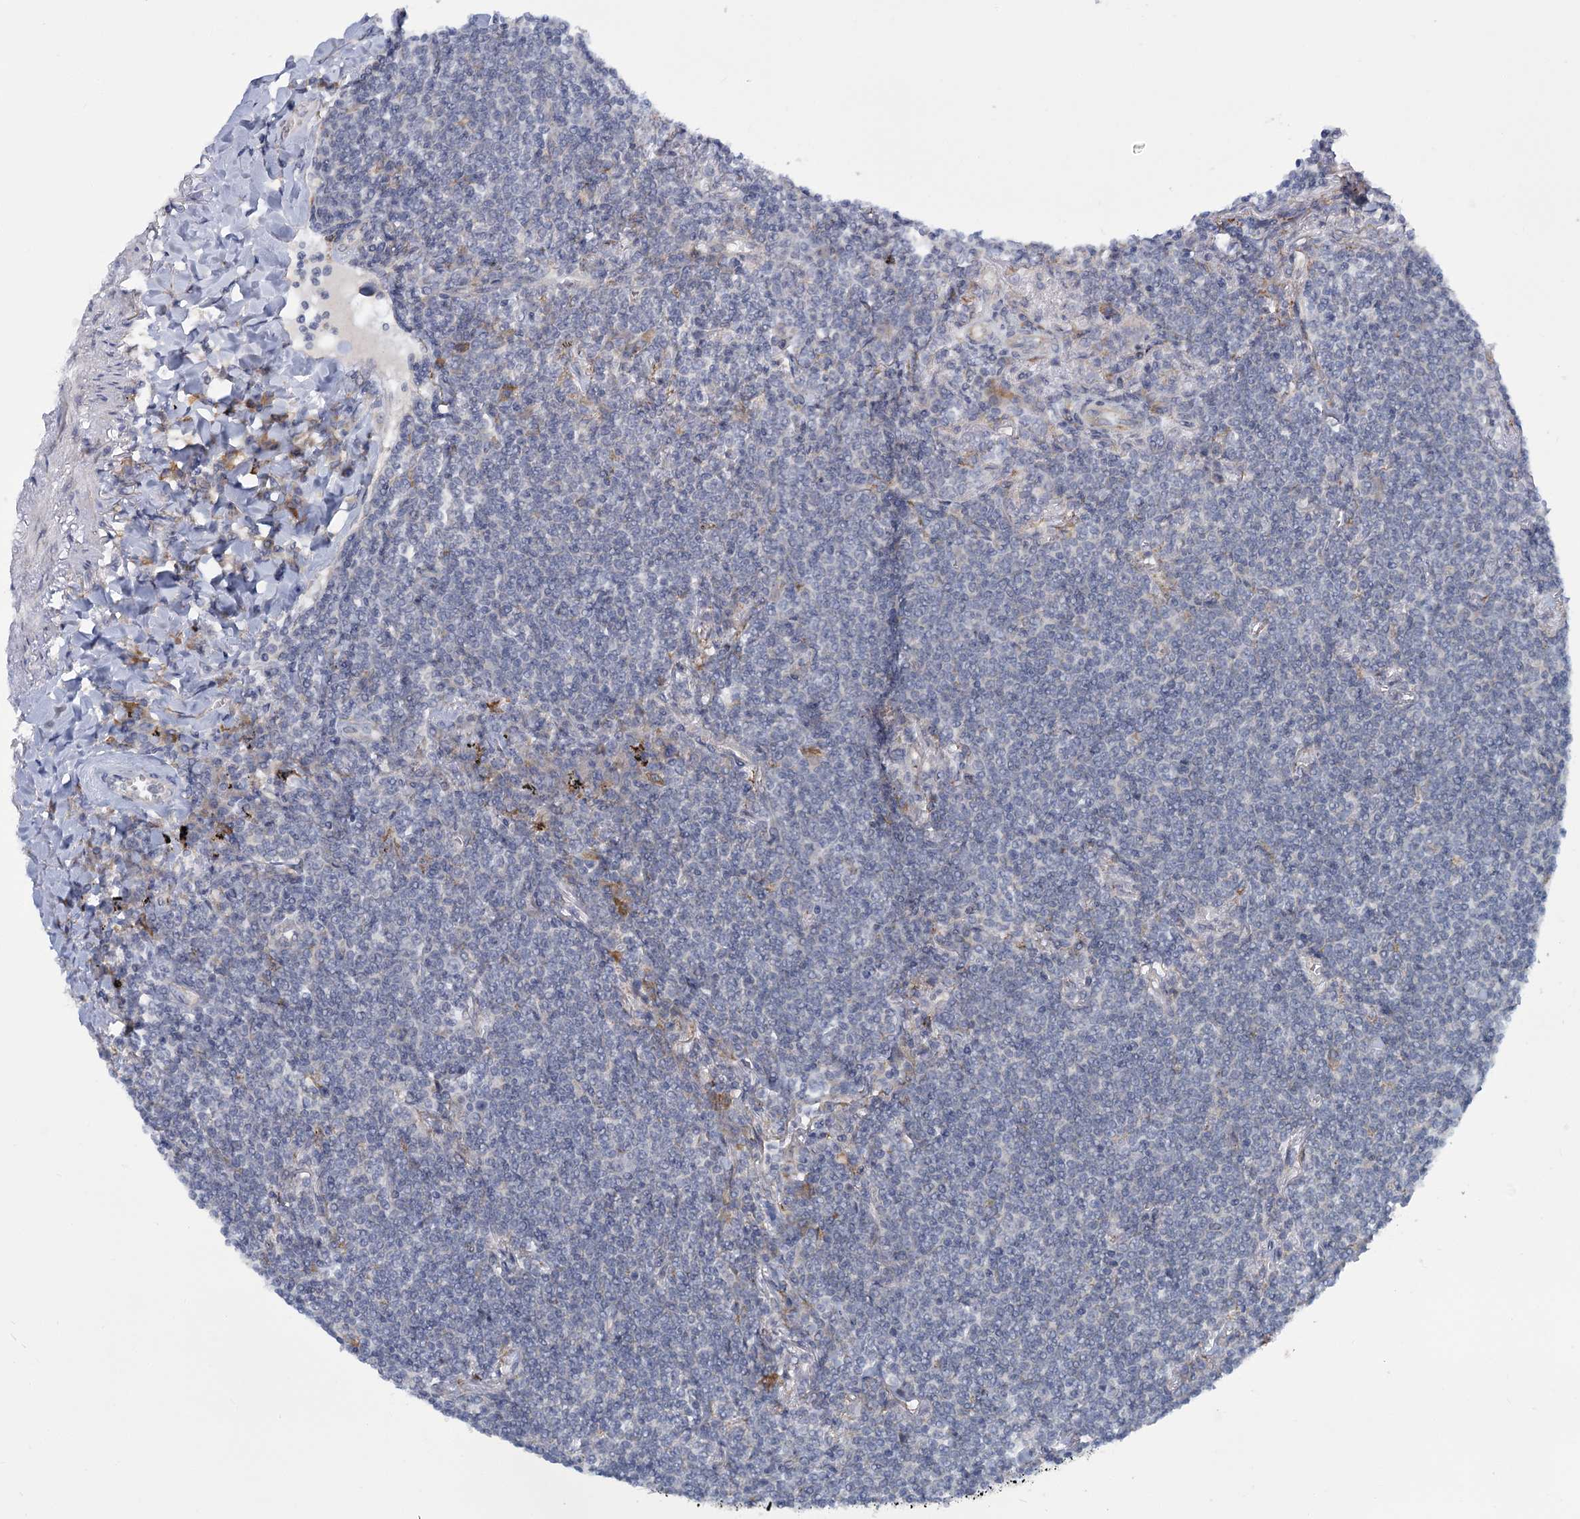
{"staining": {"intensity": "negative", "quantity": "none", "location": "none"}, "tissue": "lymphoma", "cell_type": "Tumor cells", "image_type": "cancer", "snomed": [{"axis": "morphology", "description": "Malignant lymphoma, non-Hodgkin's type, Low grade"}, {"axis": "topography", "description": "Lung"}], "caption": "This is an immunohistochemistry (IHC) micrograph of lymphoma. There is no positivity in tumor cells.", "gene": "MBLAC2", "patient": {"sex": "female", "age": 71}}